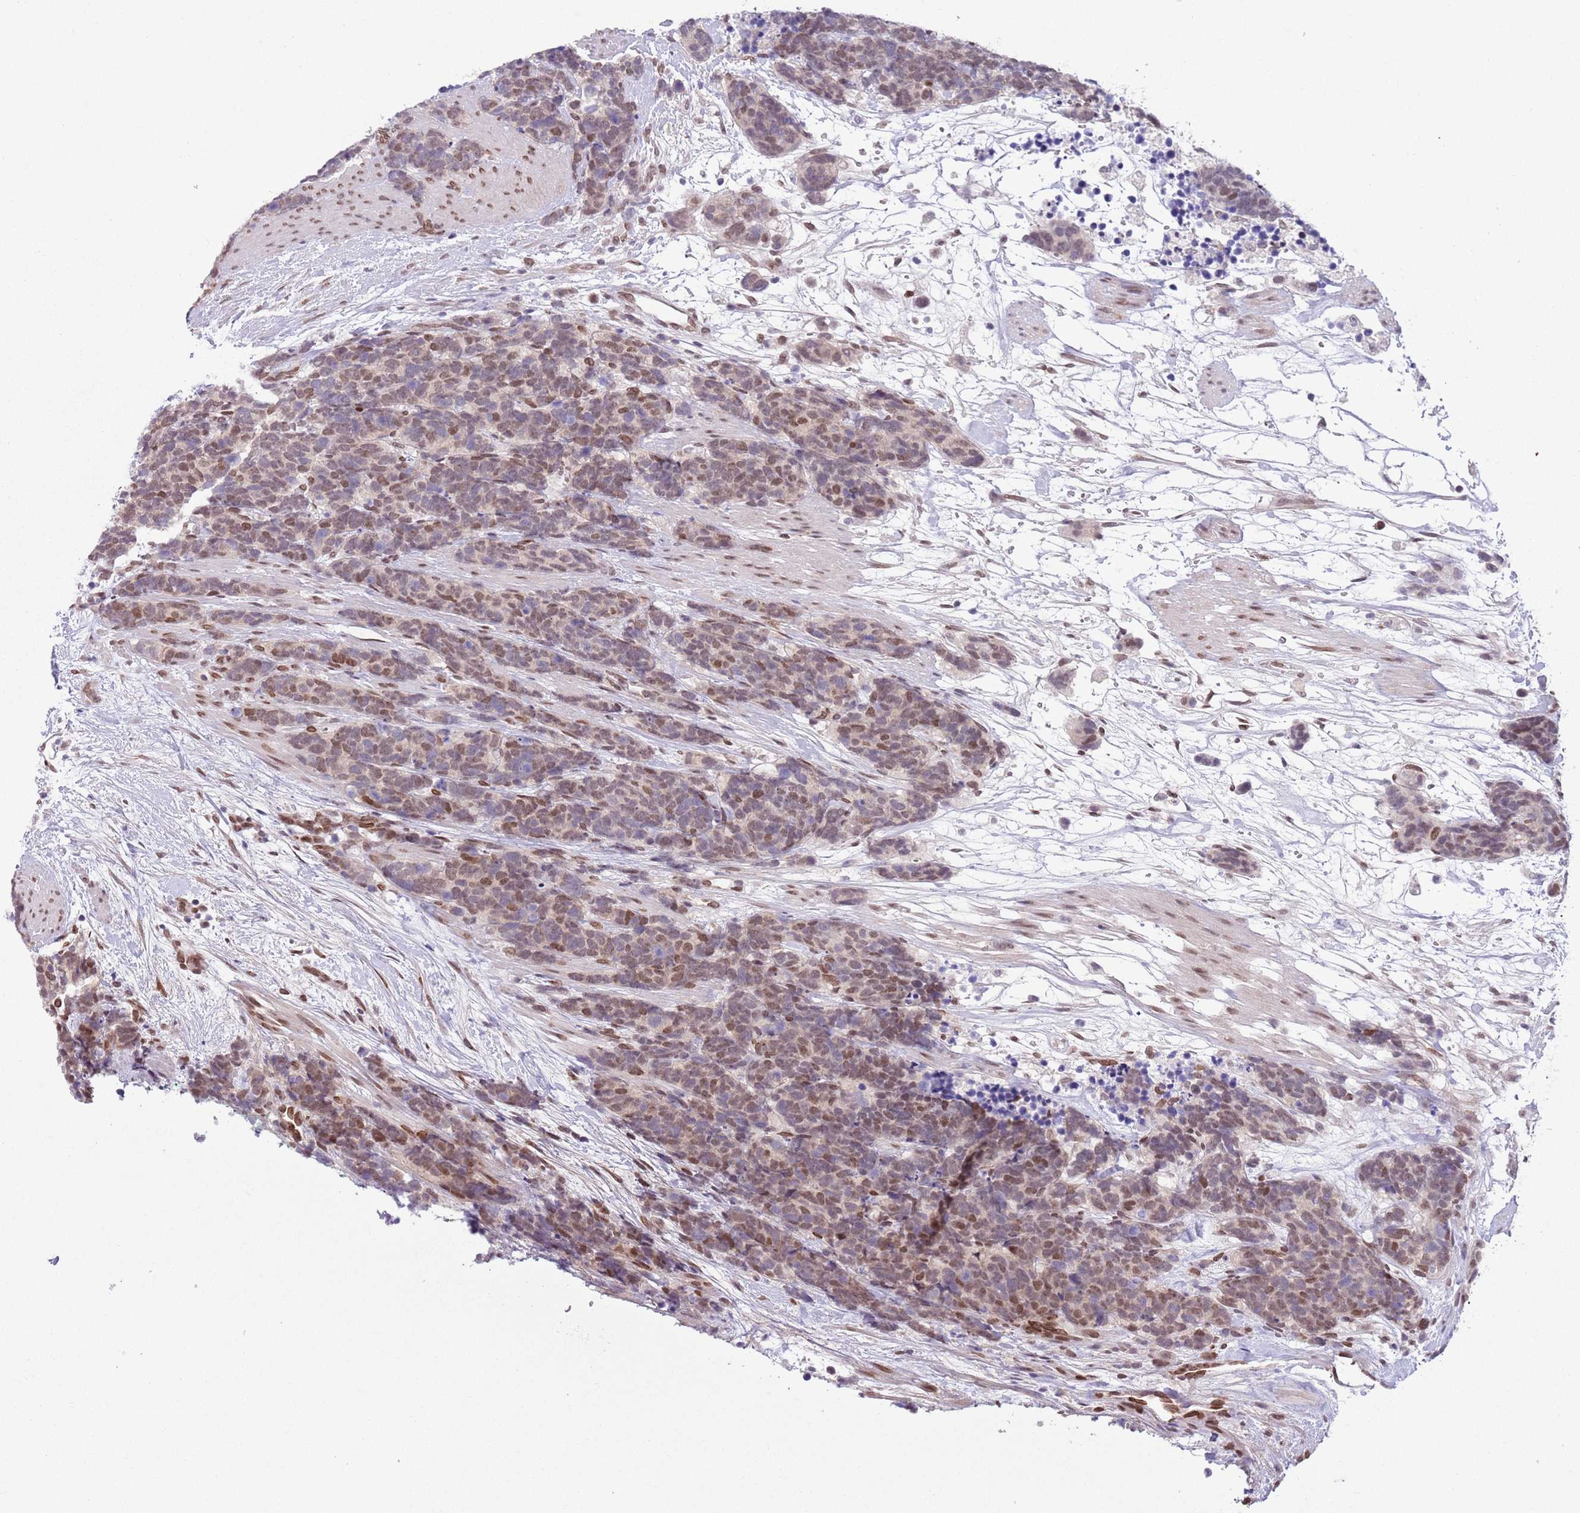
{"staining": {"intensity": "moderate", "quantity": ">75%", "location": "nuclear"}, "tissue": "carcinoid", "cell_type": "Tumor cells", "image_type": "cancer", "snomed": [{"axis": "morphology", "description": "Carcinoma, NOS"}, {"axis": "morphology", "description": "Carcinoid, malignant, NOS"}, {"axis": "topography", "description": "Prostate"}], "caption": "Carcinoma tissue demonstrates moderate nuclear expression in about >75% of tumor cells", "gene": "ZGLP1", "patient": {"sex": "male", "age": 57}}